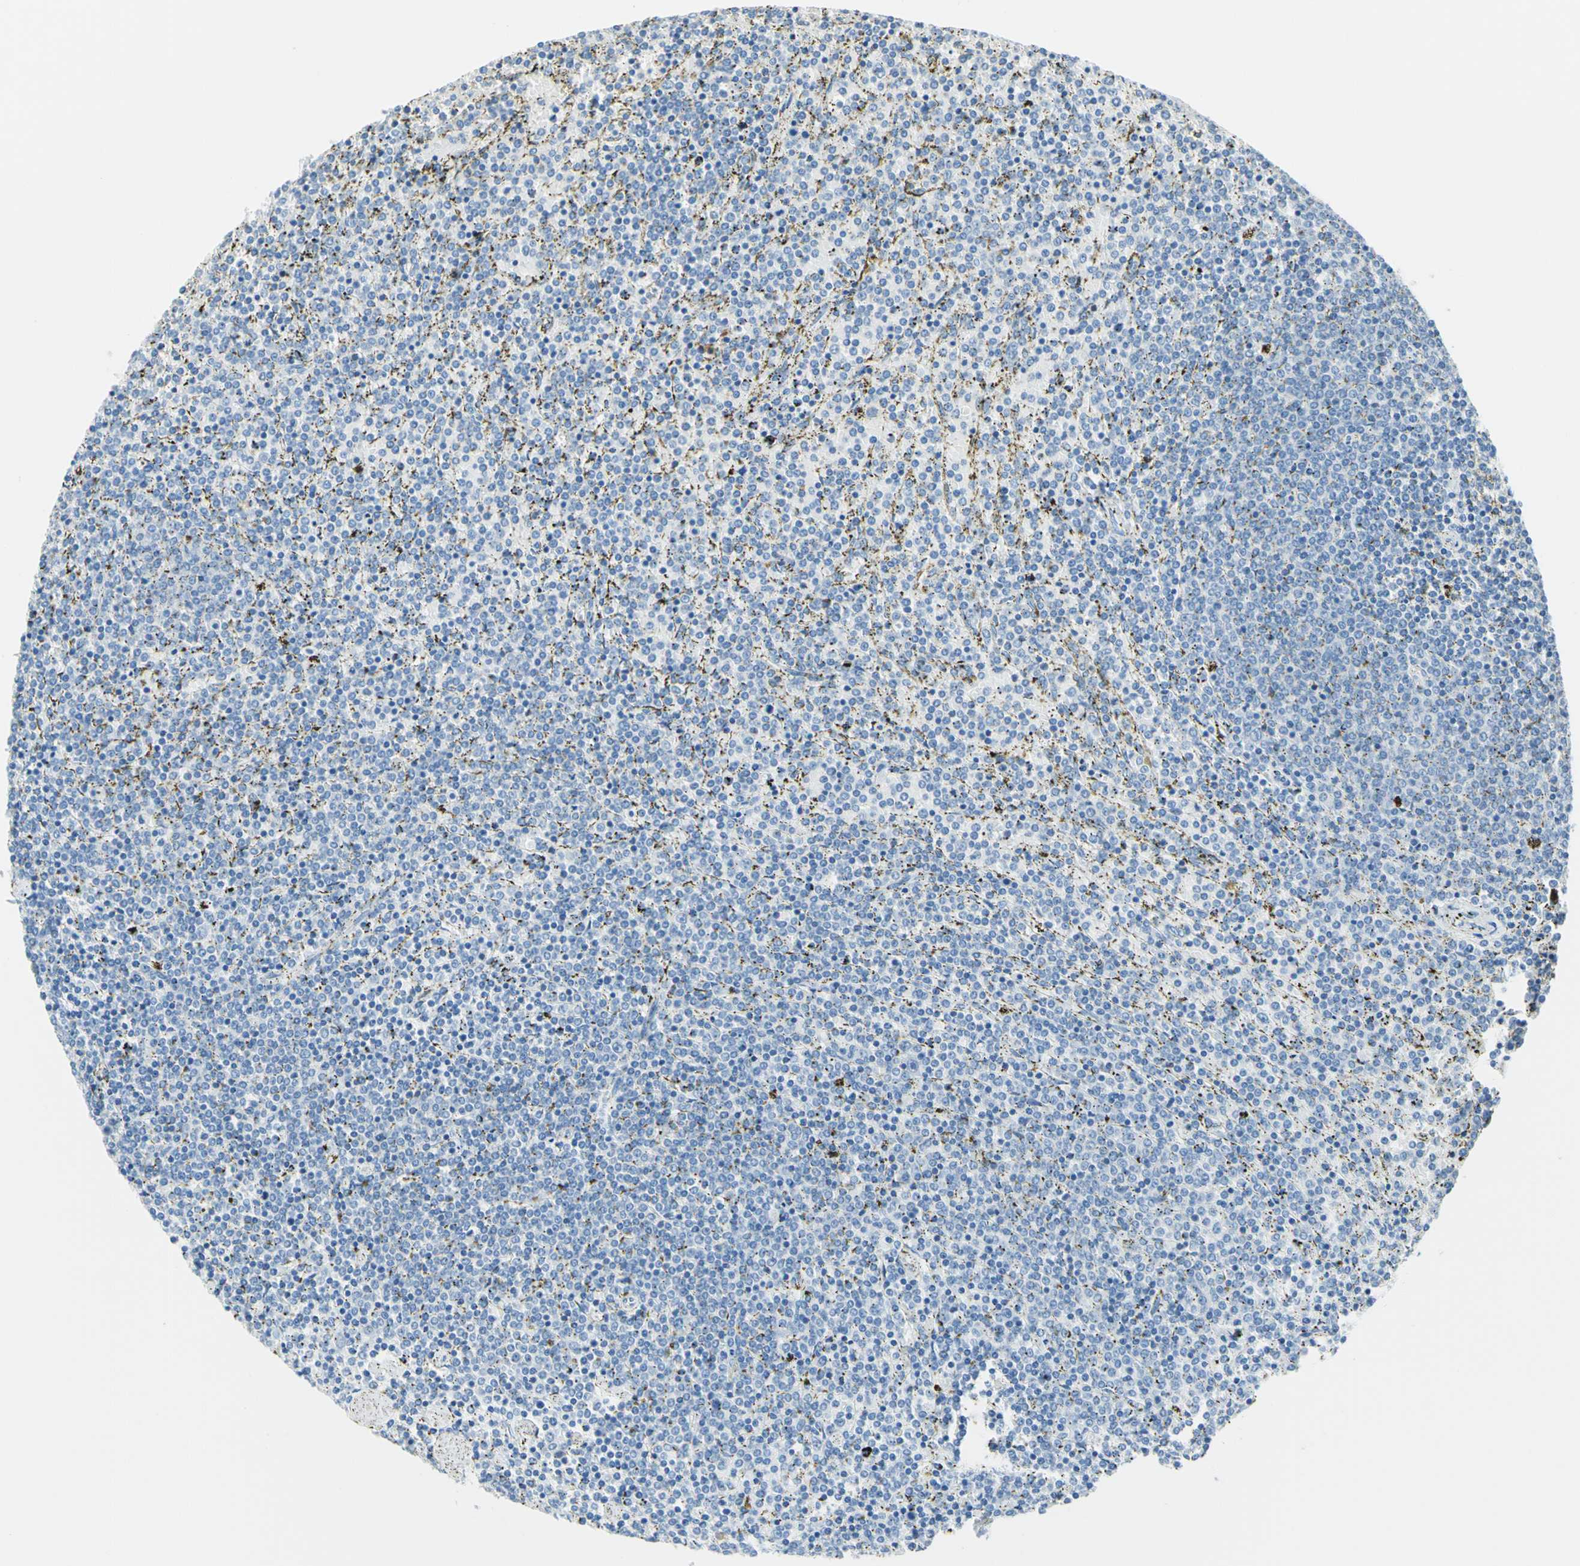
{"staining": {"intensity": "negative", "quantity": "none", "location": "none"}, "tissue": "lymphoma", "cell_type": "Tumor cells", "image_type": "cancer", "snomed": [{"axis": "morphology", "description": "Malignant lymphoma, non-Hodgkin's type, Low grade"}, {"axis": "topography", "description": "Spleen"}], "caption": "Tumor cells show no significant protein positivity in malignant lymphoma, non-Hodgkin's type (low-grade). (DAB IHC, high magnification).", "gene": "CYSLTR1", "patient": {"sex": "female", "age": 77}}